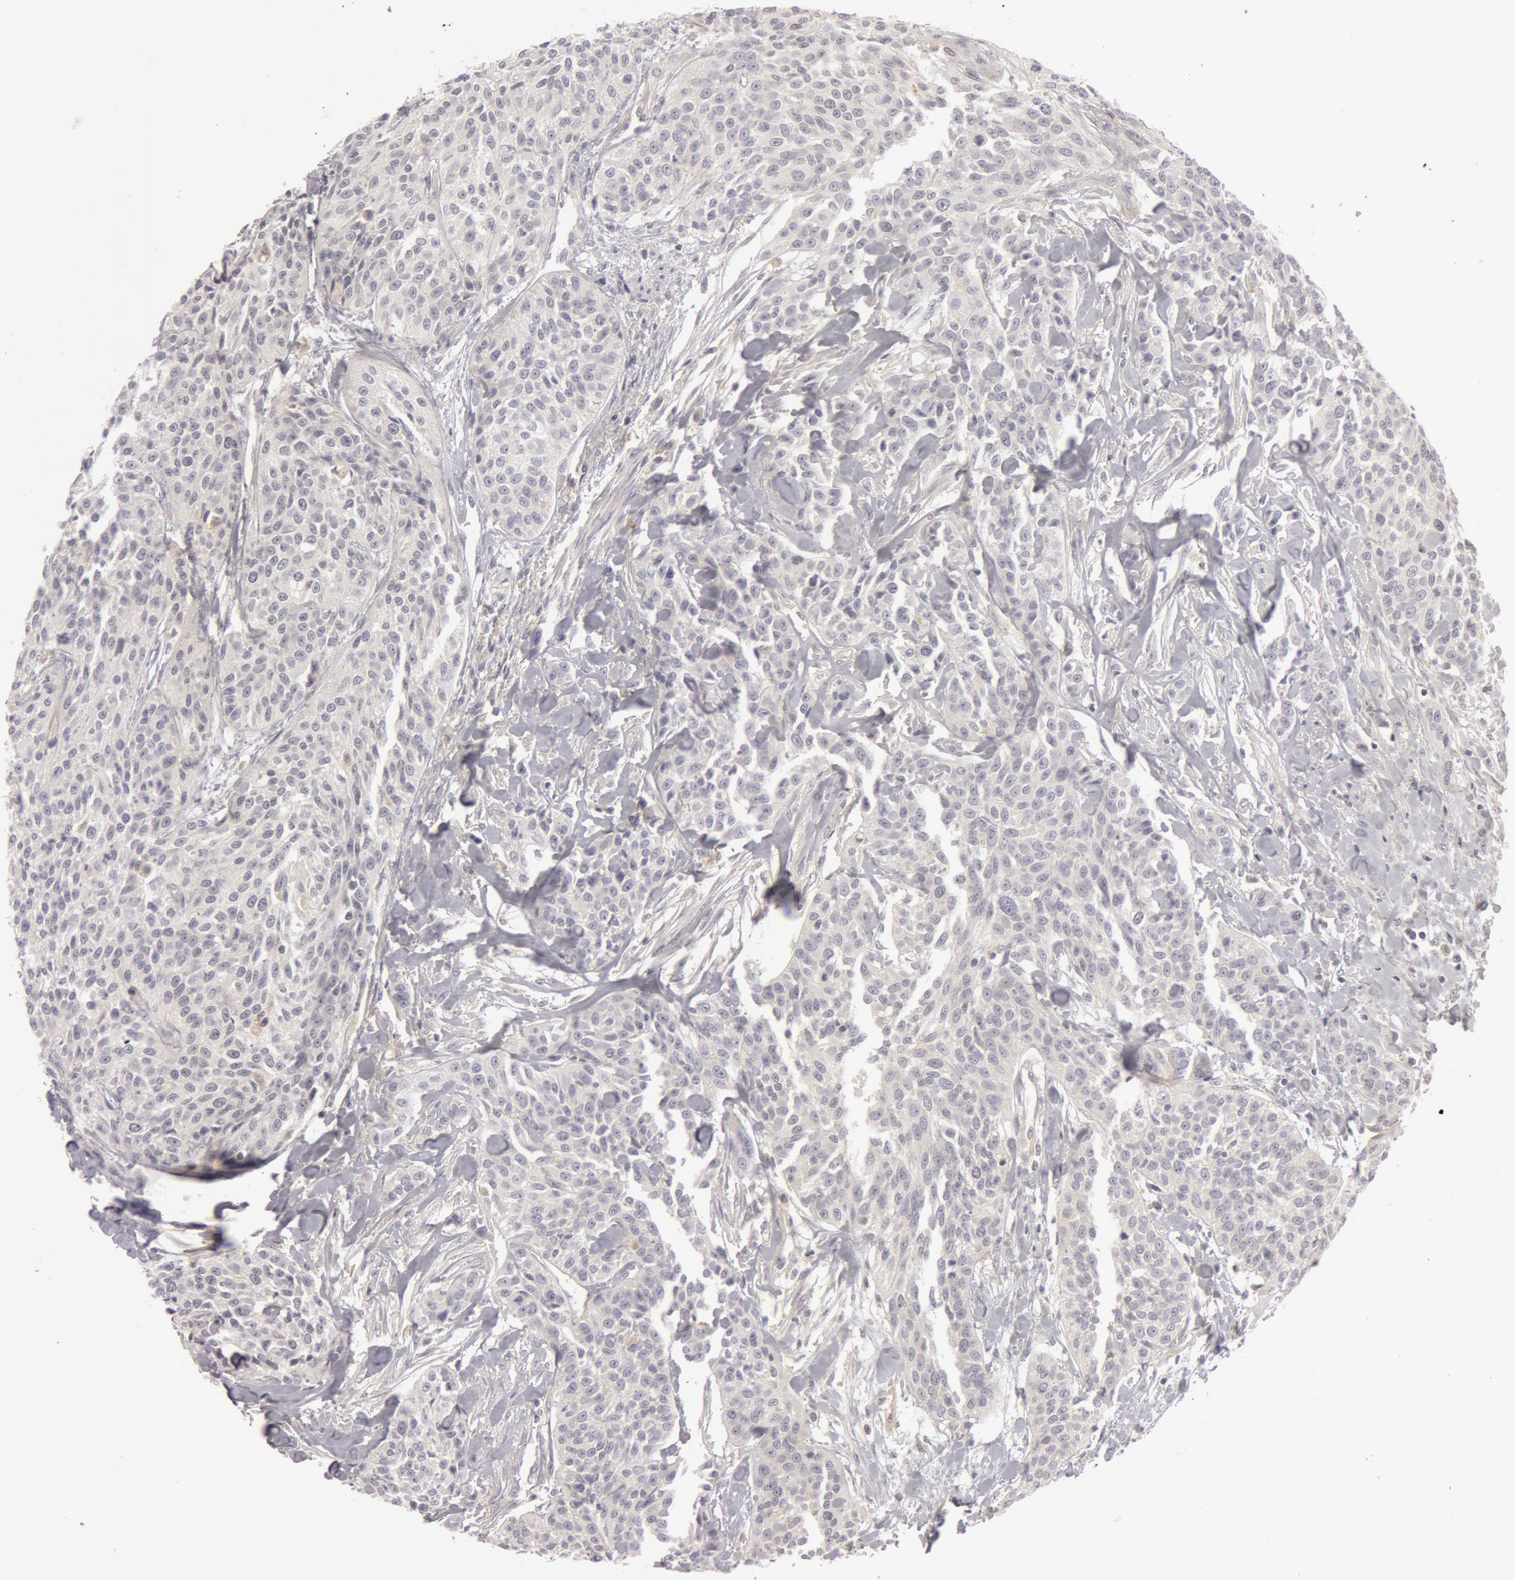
{"staining": {"intensity": "weak", "quantity": "25%-75%", "location": "cytoplasmic/membranous"}, "tissue": "urothelial cancer", "cell_type": "Tumor cells", "image_type": "cancer", "snomed": [{"axis": "morphology", "description": "Urothelial carcinoma, High grade"}, {"axis": "topography", "description": "Urinary bladder"}], "caption": "Approximately 25%-75% of tumor cells in human high-grade urothelial carcinoma demonstrate weak cytoplasmic/membranous protein staining as visualized by brown immunohistochemical staining.", "gene": "RALGAPA1", "patient": {"sex": "male", "age": 56}}